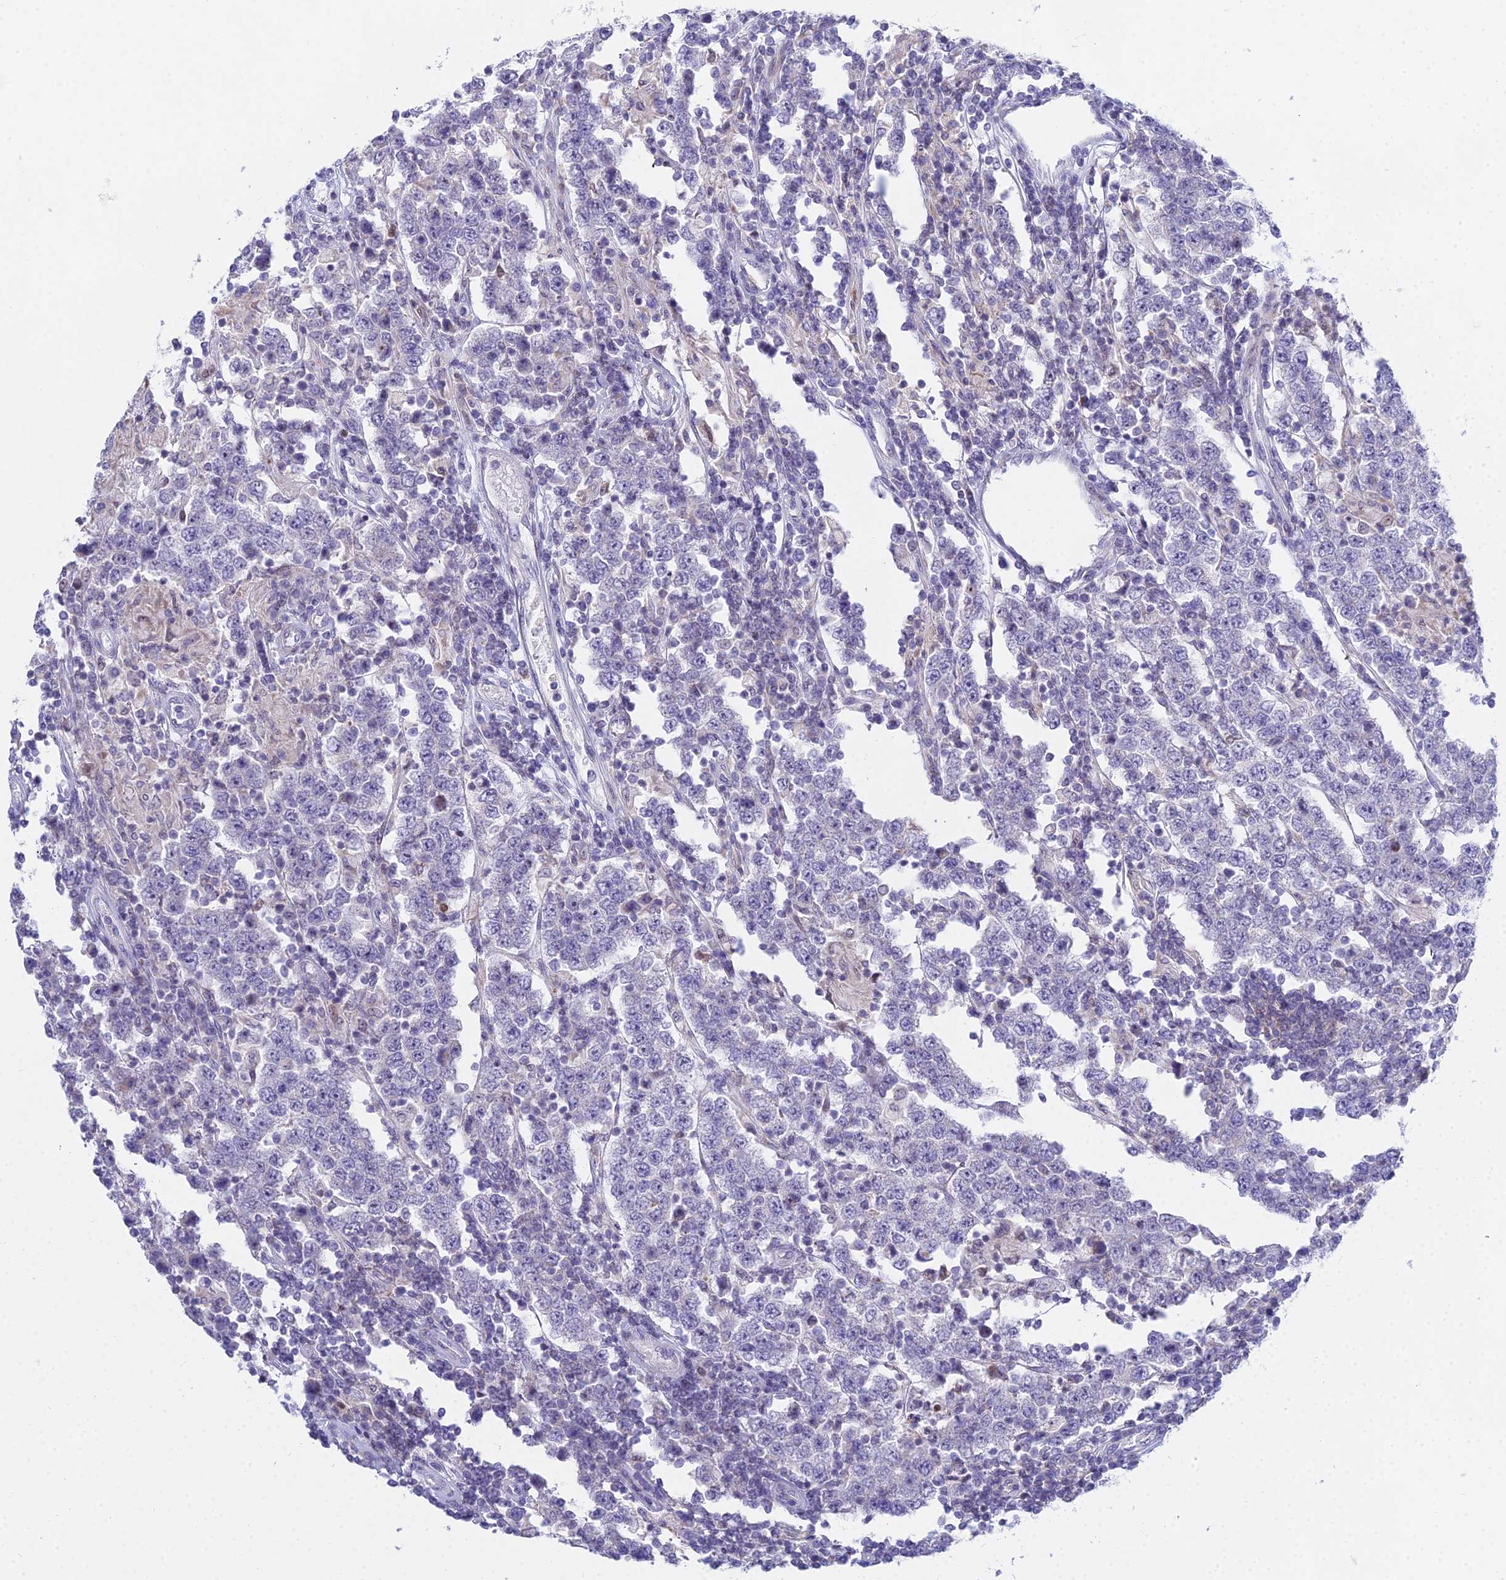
{"staining": {"intensity": "negative", "quantity": "none", "location": "none"}, "tissue": "testis cancer", "cell_type": "Tumor cells", "image_type": "cancer", "snomed": [{"axis": "morphology", "description": "Normal tissue, NOS"}, {"axis": "morphology", "description": "Urothelial carcinoma, High grade"}, {"axis": "morphology", "description": "Seminoma, NOS"}, {"axis": "morphology", "description": "Carcinoma, Embryonal, NOS"}, {"axis": "topography", "description": "Urinary bladder"}, {"axis": "topography", "description": "Testis"}], "caption": "Protein analysis of testis seminoma reveals no significant positivity in tumor cells.", "gene": "PRR13", "patient": {"sex": "male", "age": 41}}